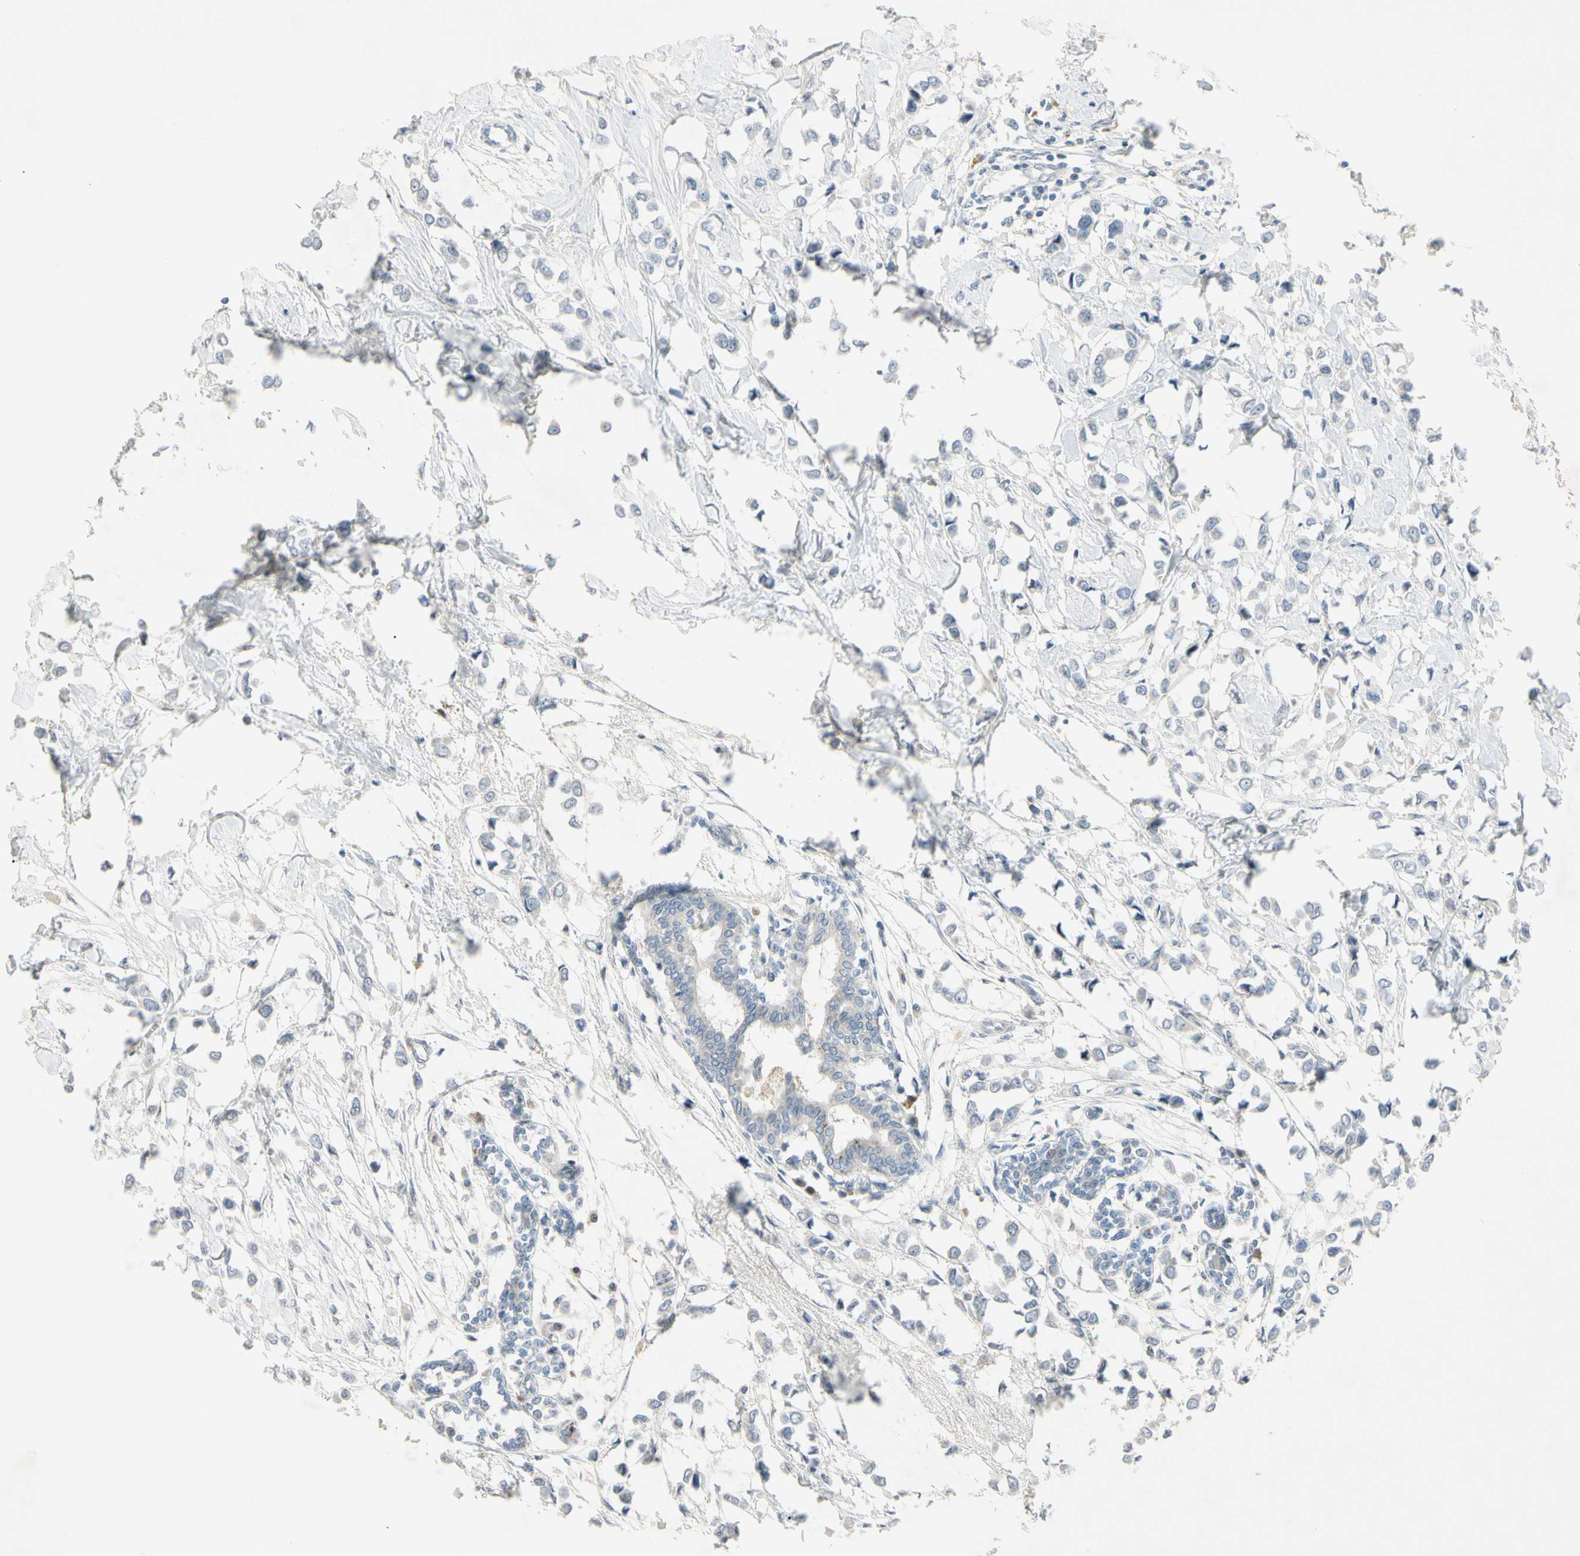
{"staining": {"intensity": "negative", "quantity": "none", "location": "none"}, "tissue": "breast cancer", "cell_type": "Tumor cells", "image_type": "cancer", "snomed": [{"axis": "morphology", "description": "Lobular carcinoma"}, {"axis": "topography", "description": "Breast"}], "caption": "Immunohistochemical staining of human lobular carcinoma (breast) displays no significant expression in tumor cells.", "gene": "PRSS21", "patient": {"sex": "female", "age": 51}}